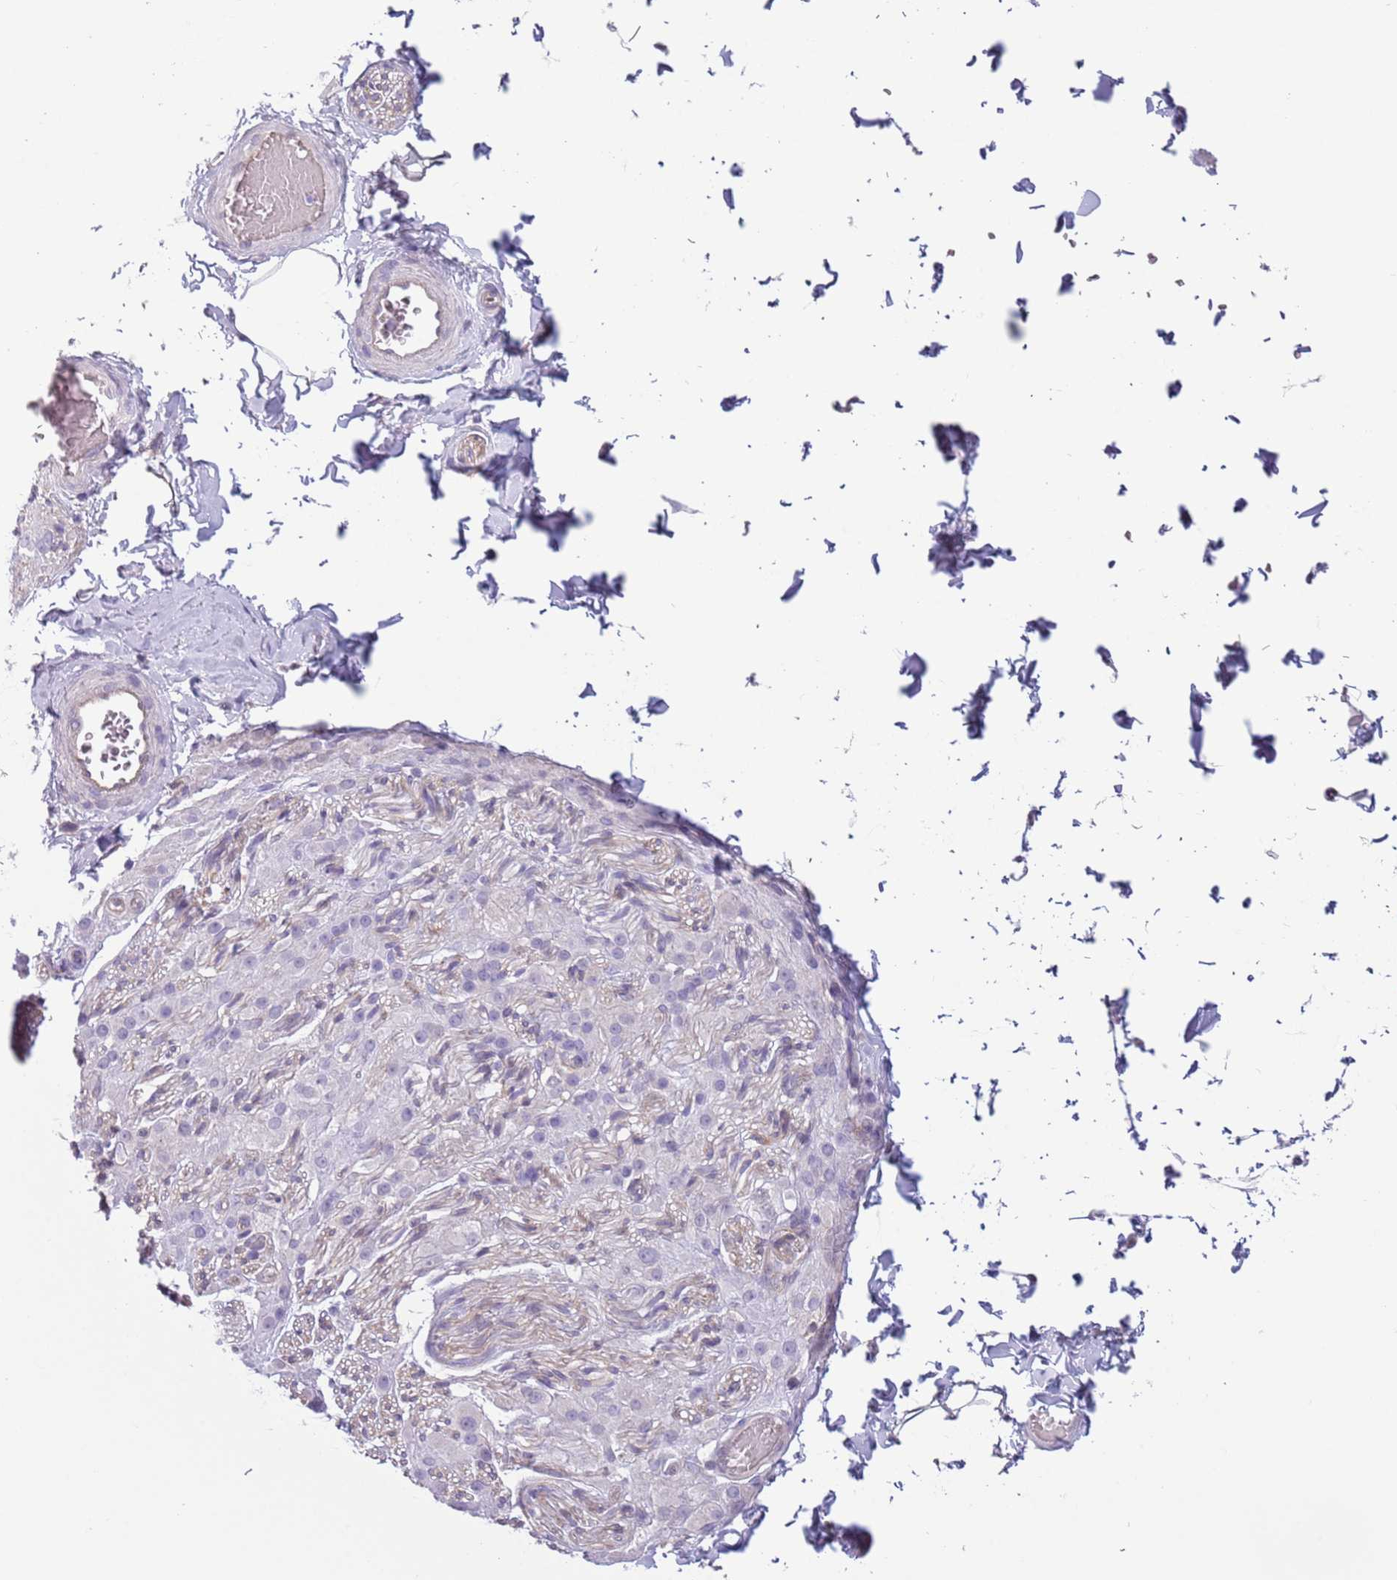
{"staining": {"intensity": "negative", "quantity": "none", "location": "none"}, "tissue": "adipose tissue", "cell_type": "Adipocytes", "image_type": "normal", "snomed": [{"axis": "morphology", "description": "Normal tissue, NOS"}, {"axis": "topography", "description": "Soft tissue"}, {"axis": "topography", "description": "Vascular tissue"}, {"axis": "topography", "description": "Peripheral nerve tissue"}], "caption": "An immunohistochemistry (IHC) micrograph of normal adipose tissue is shown. There is no staining in adipocytes of adipose tissue. (DAB immunohistochemistry (IHC) visualized using brightfield microscopy, high magnification).", "gene": "RBP3", "patient": {"sex": "male", "age": 32}}